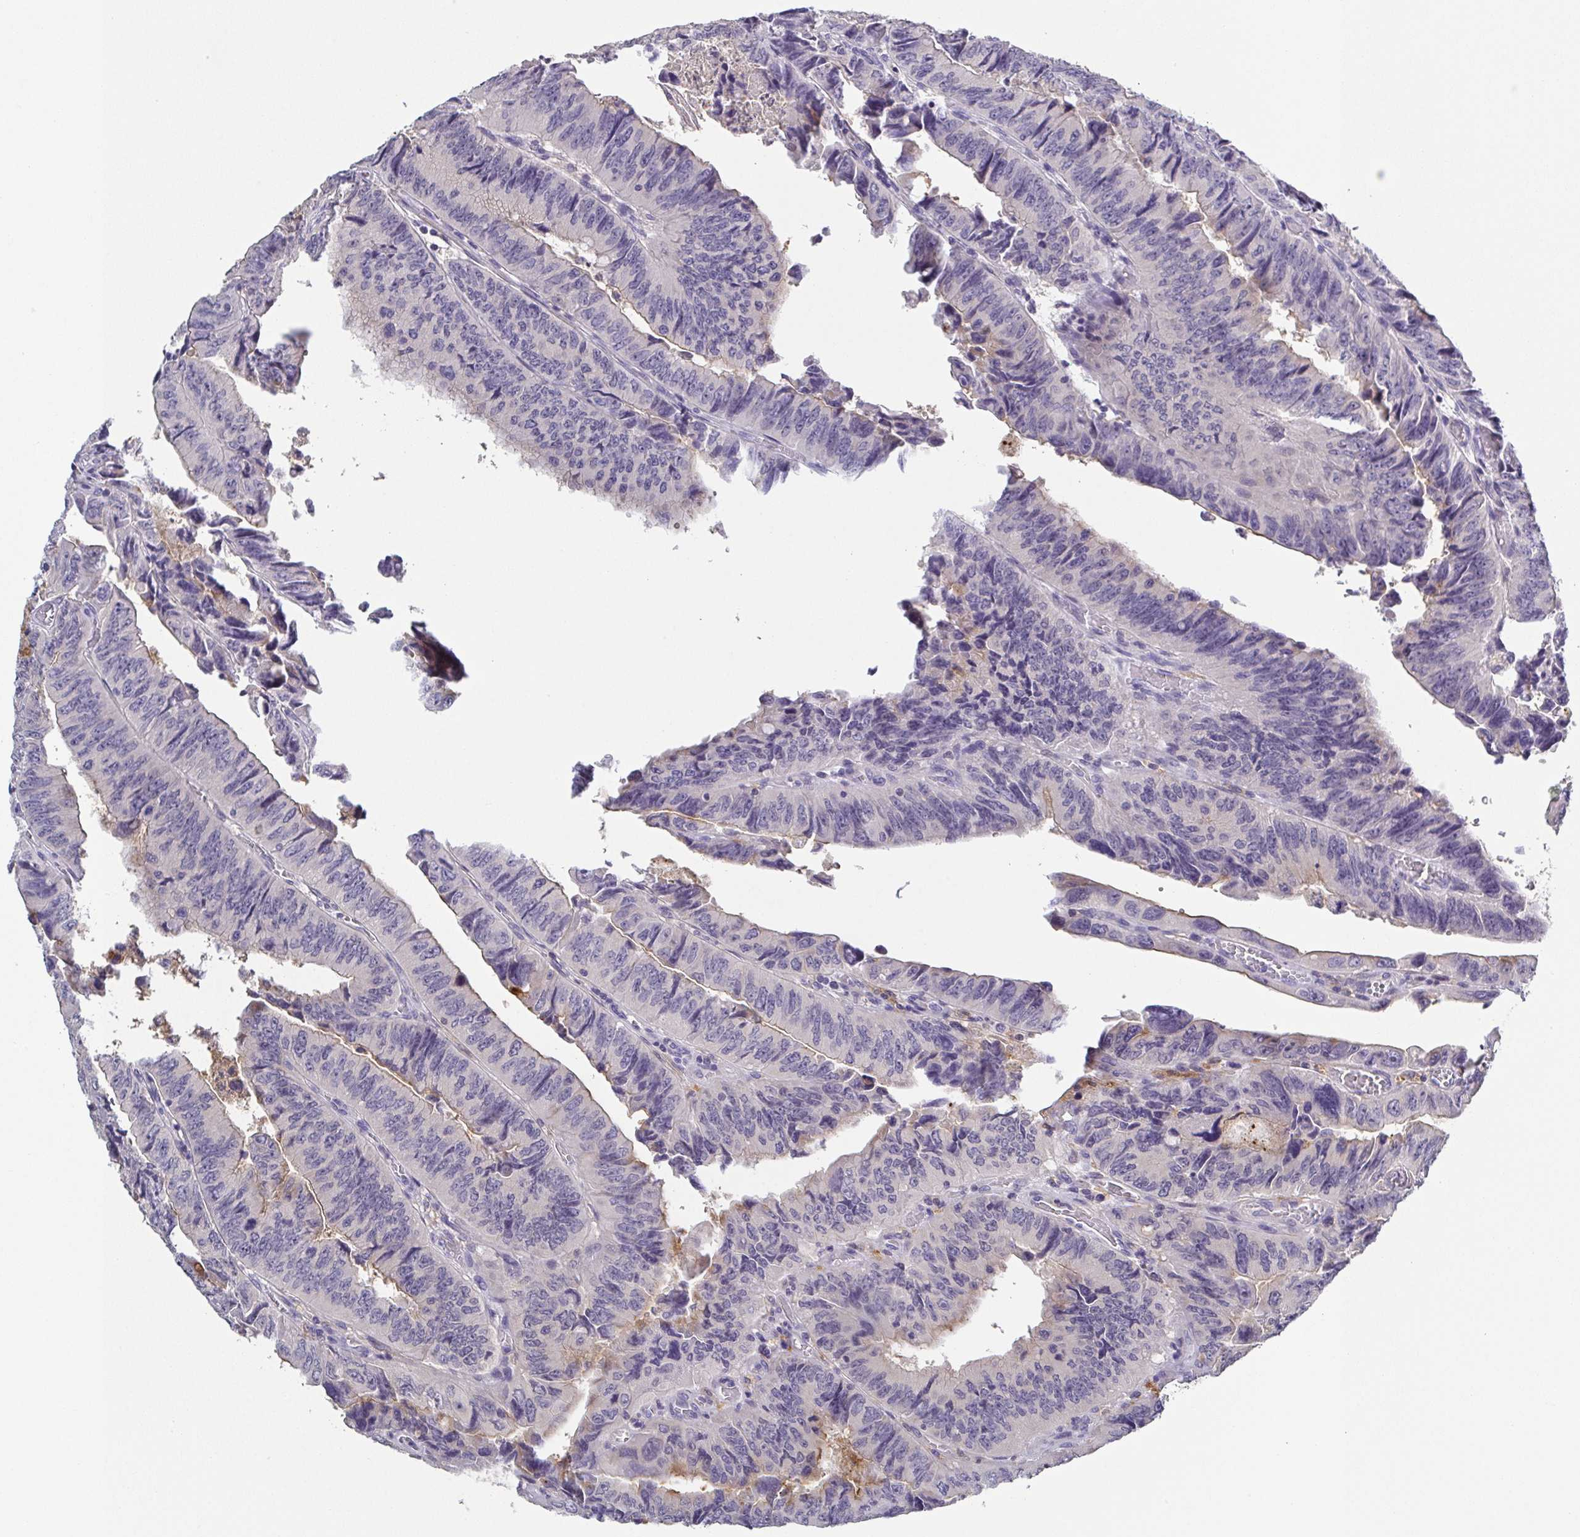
{"staining": {"intensity": "negative", "quantity": "none", "location": "none"}, "tissue": "colorectal cancer", "cell_type": "Tumor cells", "image_type": "cancer", "snomed": [{"axis": "morphology", "description": "Adenocarcinoma, NOS"}, {"axis": "topography", "description": "Colon"}], "caption": "Tumor cells show no significant staining in colorectal cancer.", "gene": "RNASE7", "patient": {"sex": "female", "age": 84}}